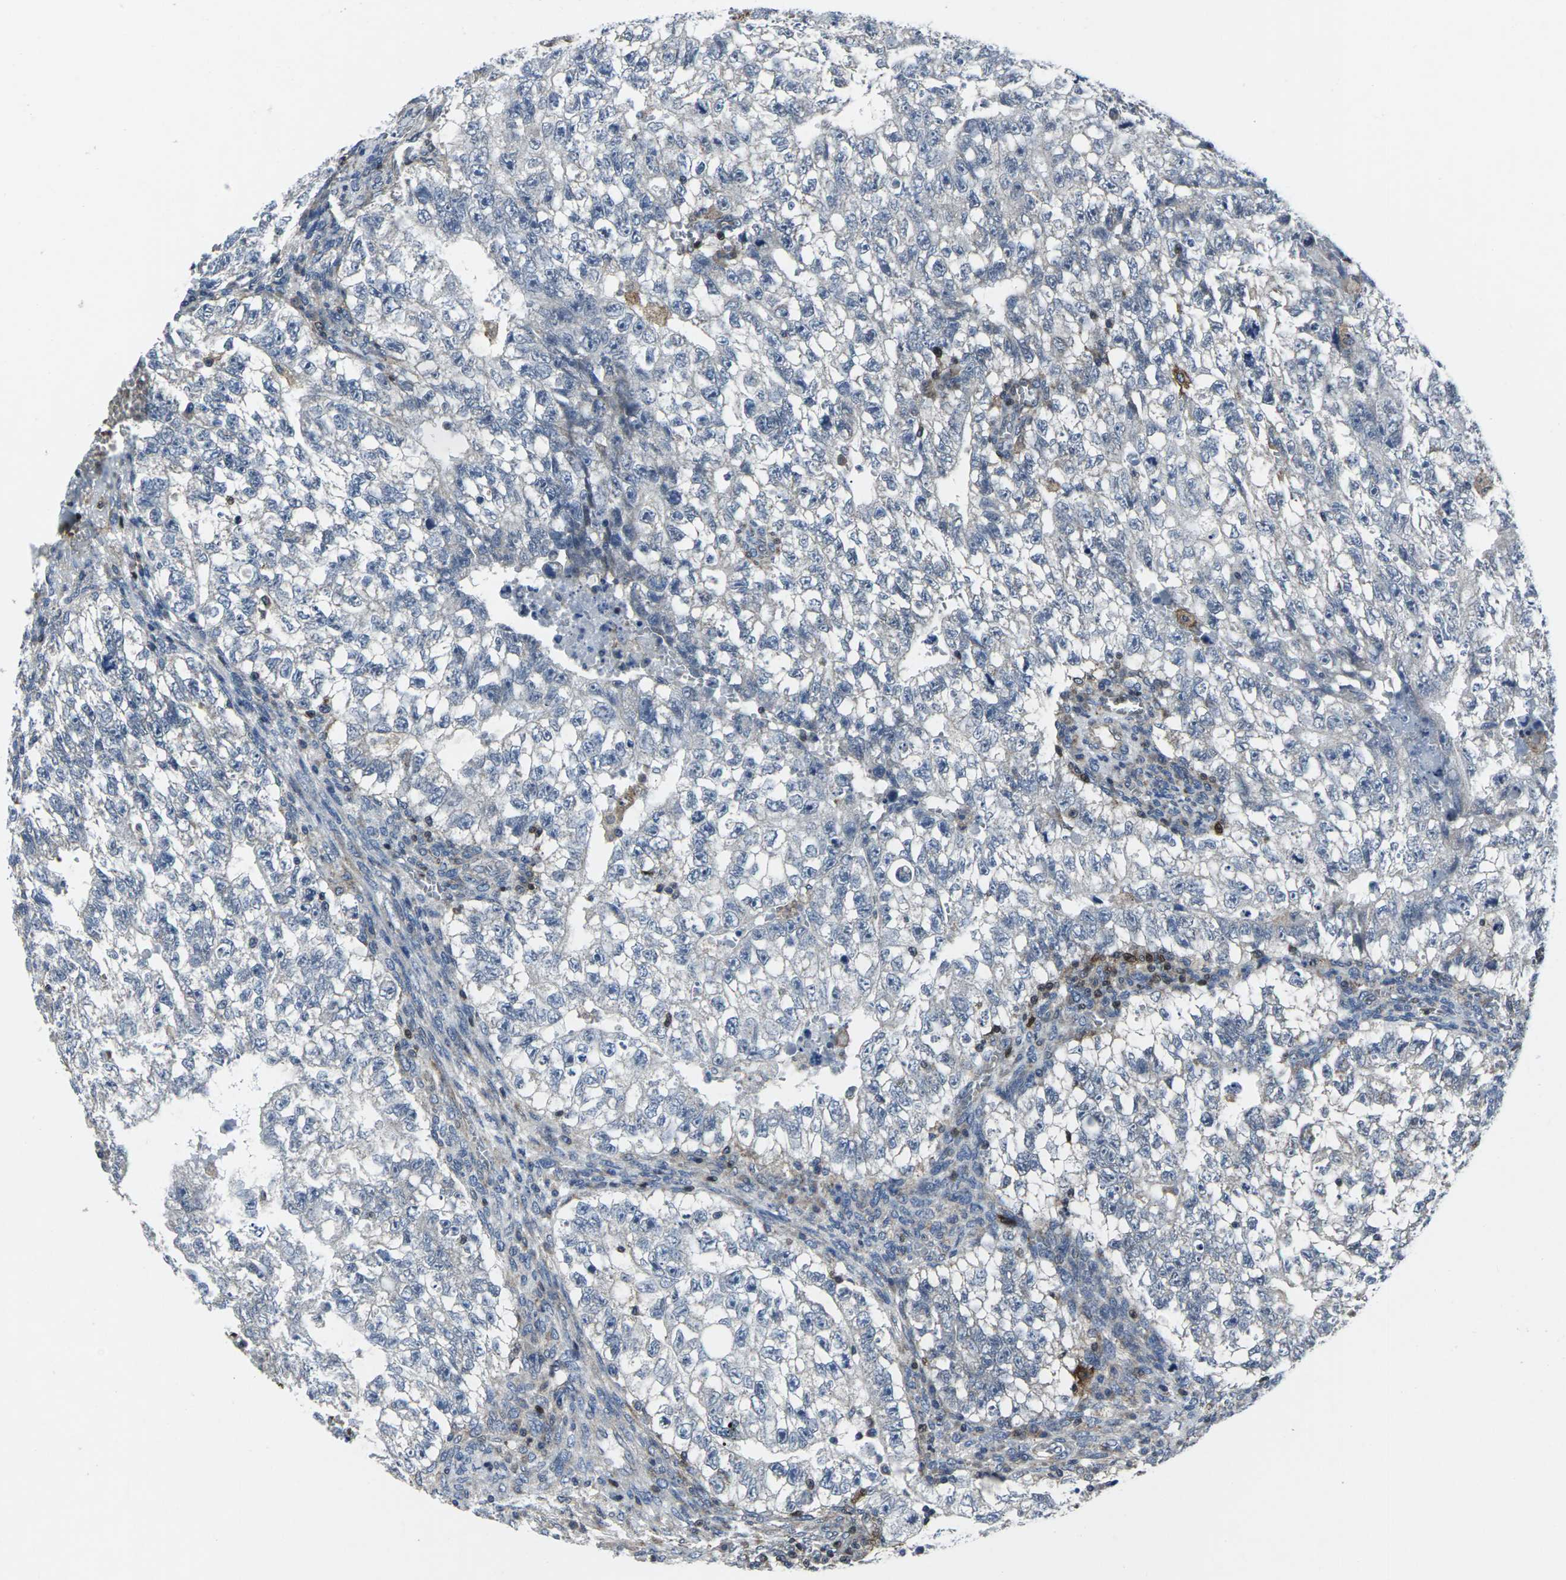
{"staining": {"intensity": "negative", "quantity": "none", "location": "none"}, "tissue": "testis cancer", "cell_type": "Tumor cells", "image_type": "cancer", "snomed": [{"axis": "morphology", "description": "Seminoma, NOS"}, {"axis": "morphology", "description": "Carcinoma, Embryonal, NOS"}, {"axis": "topography", "description": "Testis"}], "caption": "Immunohistochemistry micrograph of neoplastic tissue: human testis cancer stained with DAB (3,3'-diaminobenzidine) demonstrates no significant protein staining in tumor cells.", "gene": "STAT4", "patient": {"sex": "male", "age": 38}}